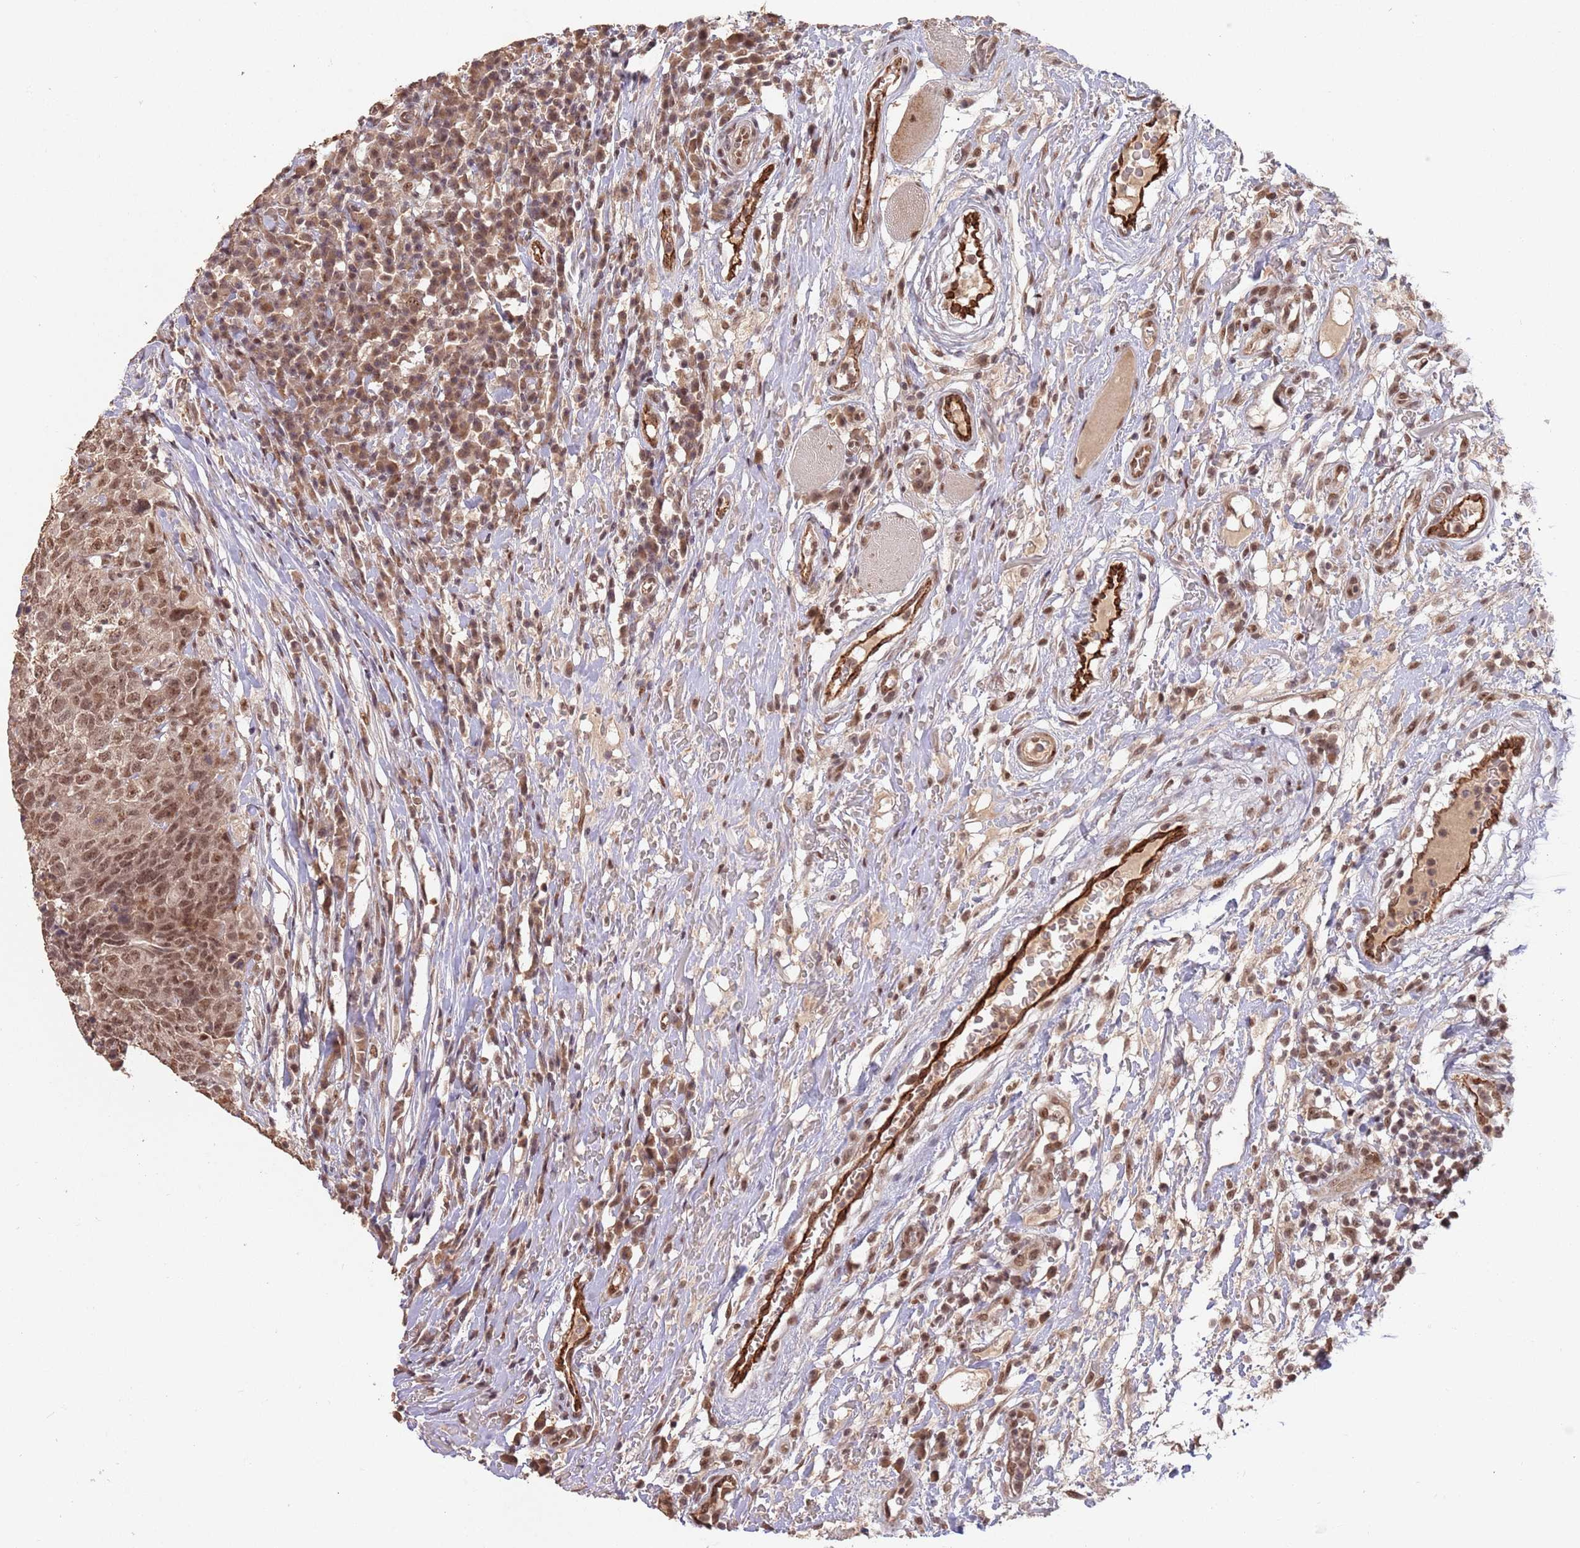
{"staining": {"intensity": "moderate", "quantity": ">75%", "location": "nuclear"}, "tissue": "head and neck cancer", "cell_type": "Tumor cells", "image_type": "cancer", "snomed": [{"axis": "morphology", "description": "Normal tissue, NOS"}, {"axis": "morphology", "description": "Squamous cell carcinoma, NOS"}, {"axis": "topography", "description": "Skeletal muscle"}, {"axis": "topography", "description": "Vascular tissue"}, {"axis": "topography", "description": "Peripheral nerve tissue"}, {"axis": "topography", "description": "Head-Neck"}], "caption": "IHC staining of head and neck cancer, which demonstrates medium levels of moderate nuclear staining in about >75% of tumor cells indicating moderate nuclear protein positivity. The staining was performed using DAB (brown) for protein detection and nuclei were counterstained in hematoxylin (blue).", "gene": "RFXANK", "patient": {"sex": "male", "age": 66}}